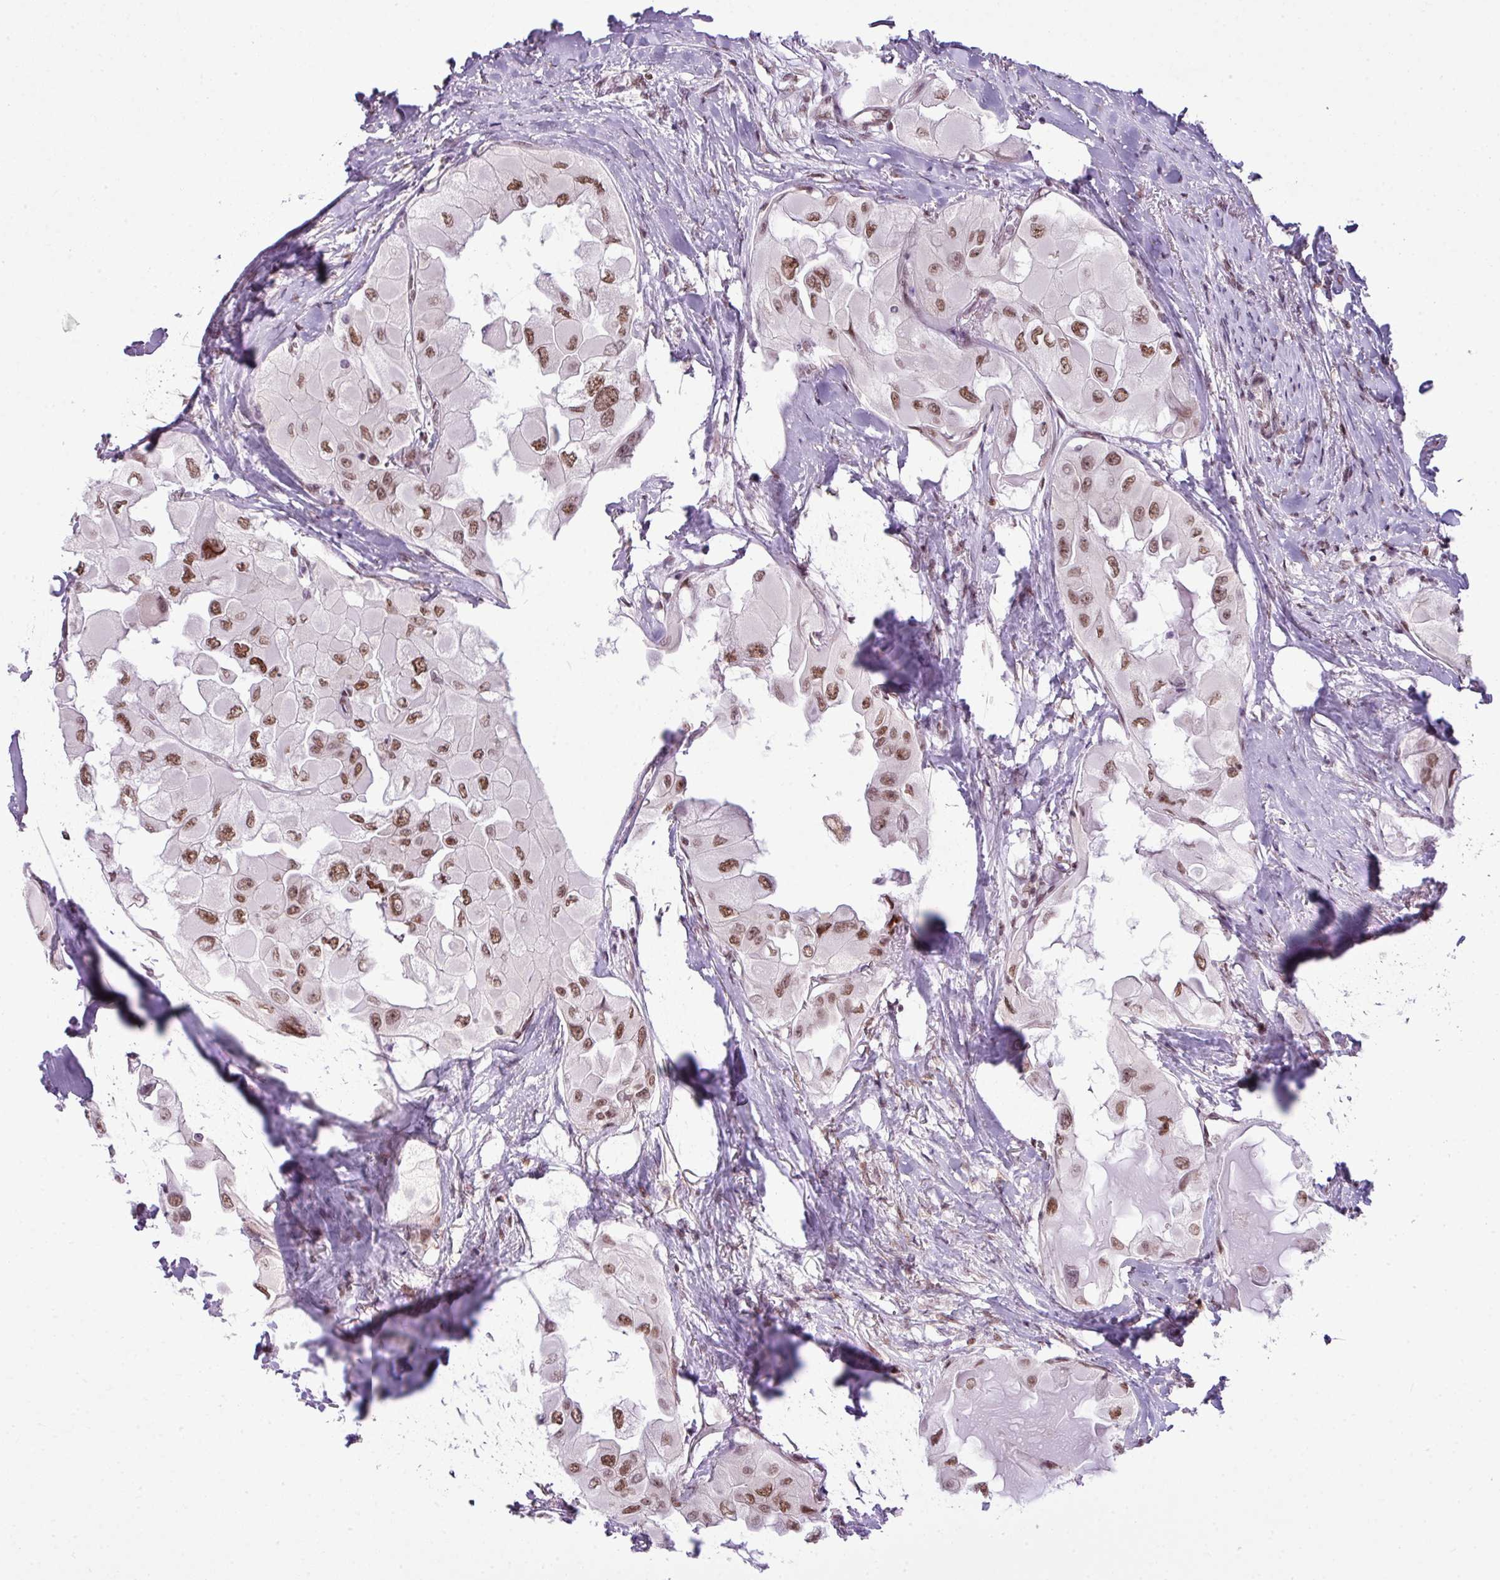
{"staining": {"intensity": "moderate", "quantity": ">75%", "location": "nuclear"}, "tissue": "thyroid cancer", "cell_type": "Tumor cells", "image_type": "cancer", "snomed": [{"axis": "morphology", "description": "Normal tissue, NOS"}, {"axis": "morphology", "description": "Papillary adenocarcinoma, NOS"}, {"axis": "topography", "description": "Thyroid gland"}], "caption": "A brown stain shows moderate nuclear staining of a protein in human thyroid papillary adenocarcinoma tumor cells. Immunohistochemistry stains the protein in brown and the nuclei are stained blue.", "gene": "ARL6IP4", "patient": {"sex": "female", "age": 59}}